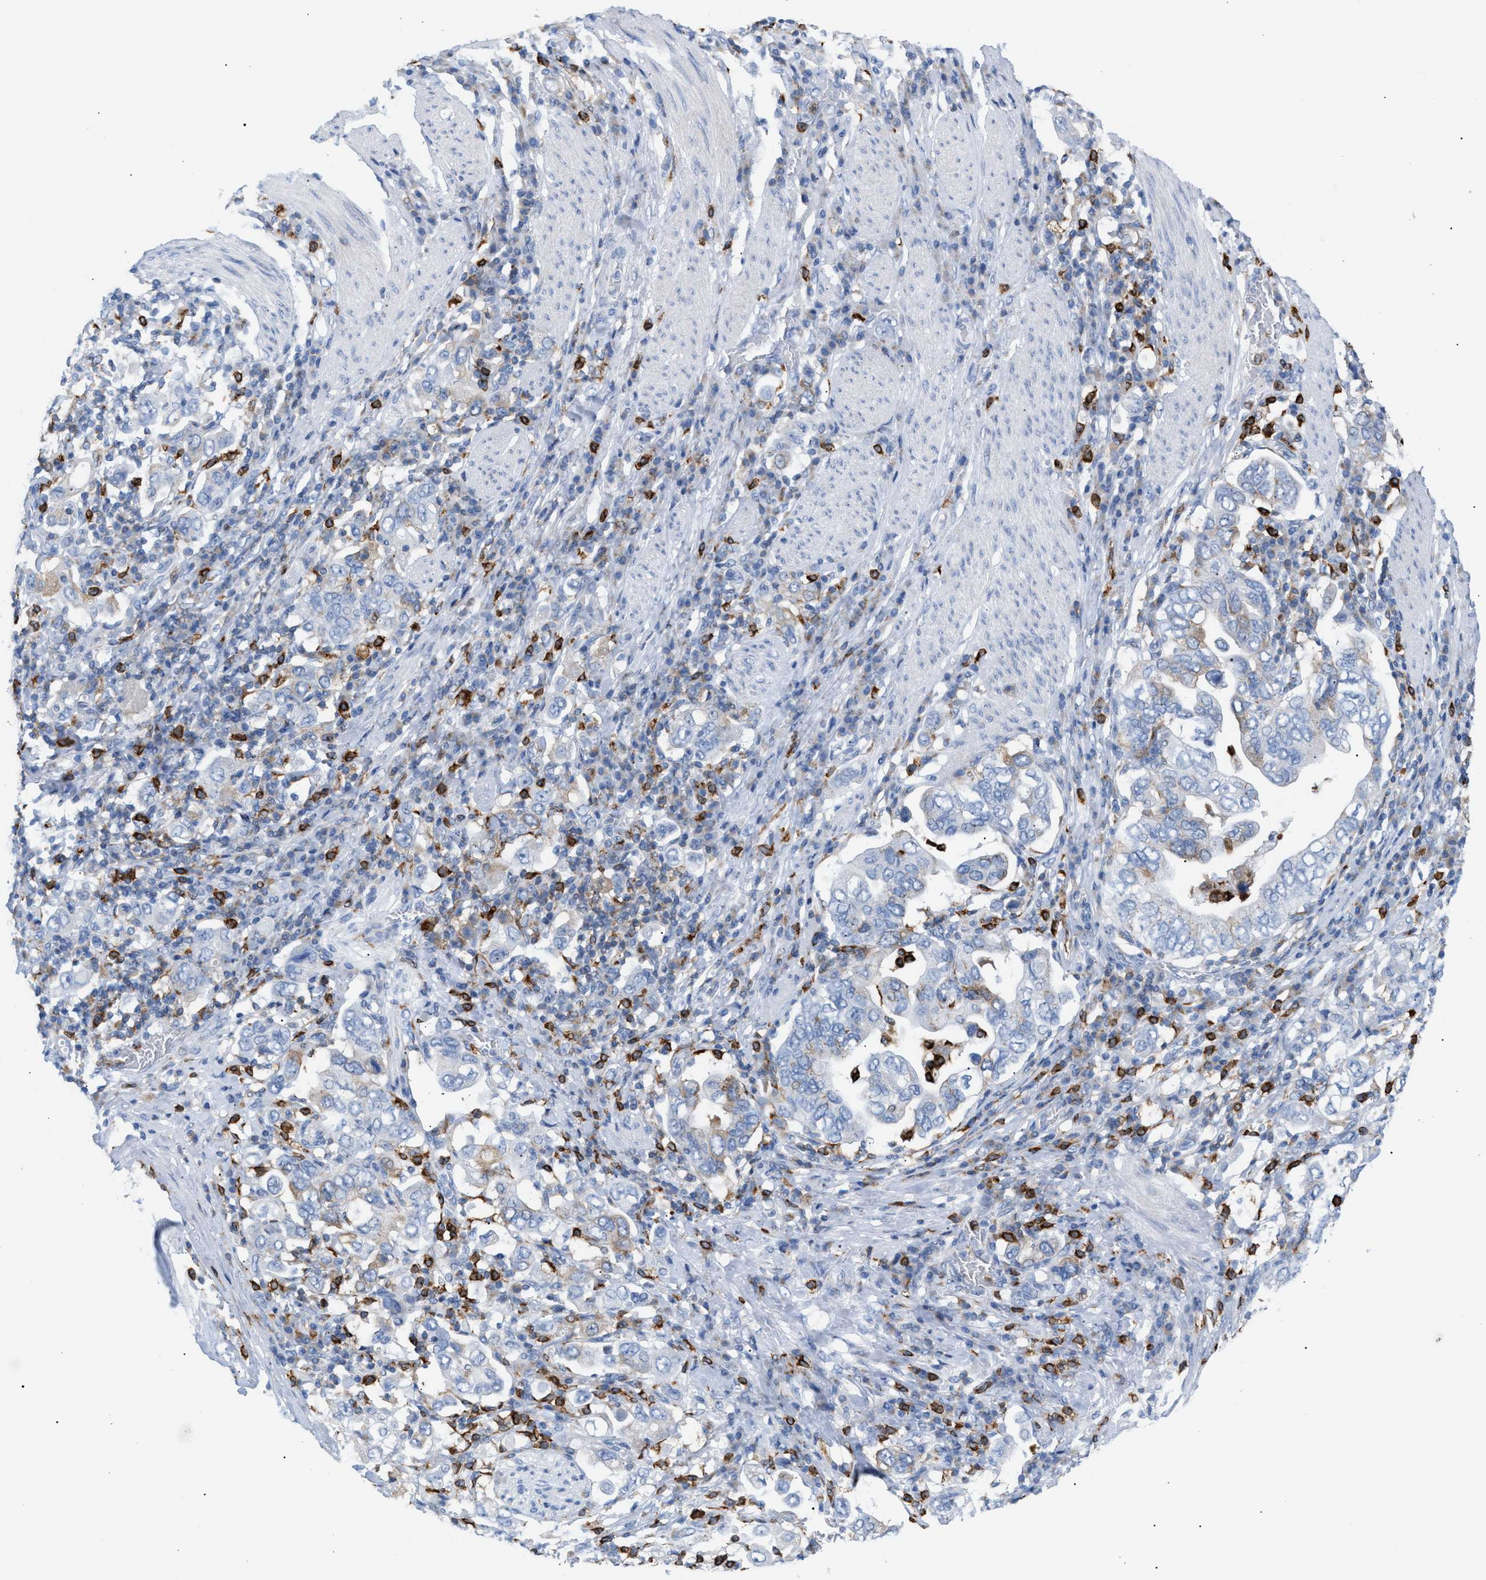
{"staining": {"intensity": "moderate", "quantity": "<25%", "location": "cytoplasmic/membranous"}, "tissue": "stomach cancer", "cell_type": "Tumor cells", "image_type": "cancer", "snomed": [{"axis": "morphology", "description": "Adenocarcinoma, NOS"}, {"axis": "topography", "description": "Stomach, upper"}], "caption": "Human stomach adenocarcinoma stained for a protein (brown) shows moderate cytoplasmic/membranous positive staining in approximately <25% of tumor cells.", "gene": "TACC3", "patient": {"sex": "male", "age": 62}}